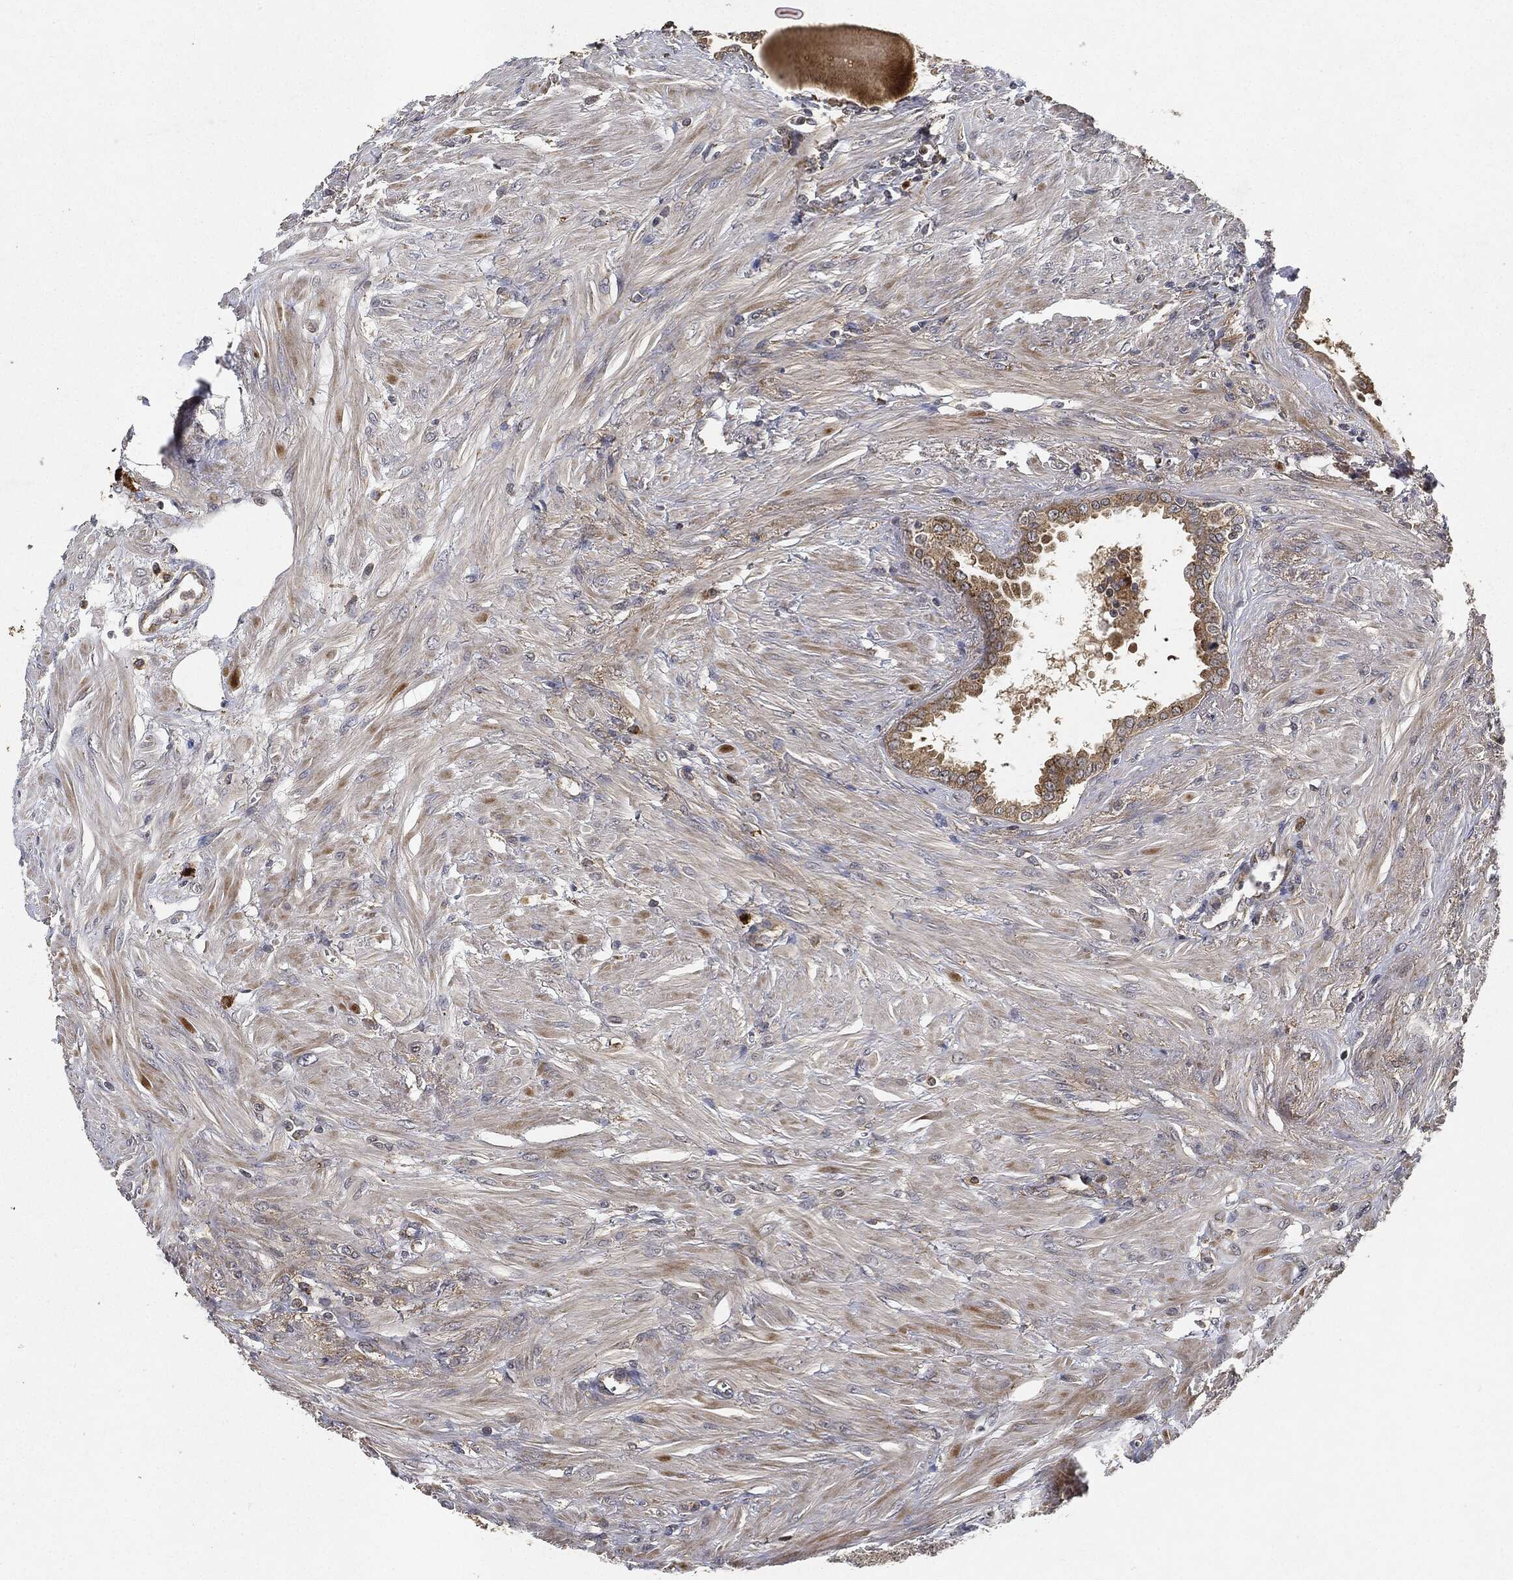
{"staining": {"intensity": "moderate", "quantity": "25%-75%", "location": "cytoplasmic/membranous"}, "tissue": "prostate cancer", "cell_type": "Tumor cells", "image_type": "cancer", "snomed": [{"axis": "morphology", "description": "Adenocarcinoma, NOS"}, {"axis": "topography", "description": "Prostate and seminal vesicle, NOS"}, {"axis": "topography", "description": "Prostate"}], "caption": "Immunohistochemistry image of neoplastic tissue: human prostate cancer stained using IHC reveals medium levels of moderate protein expression localized specifically in the cytoplasmic/membranous of tumor cells, appearing as a cytoplasmic/membranous brown color.", "gene": "MLST8", "patient": {"sex": "male", "age": 79}}